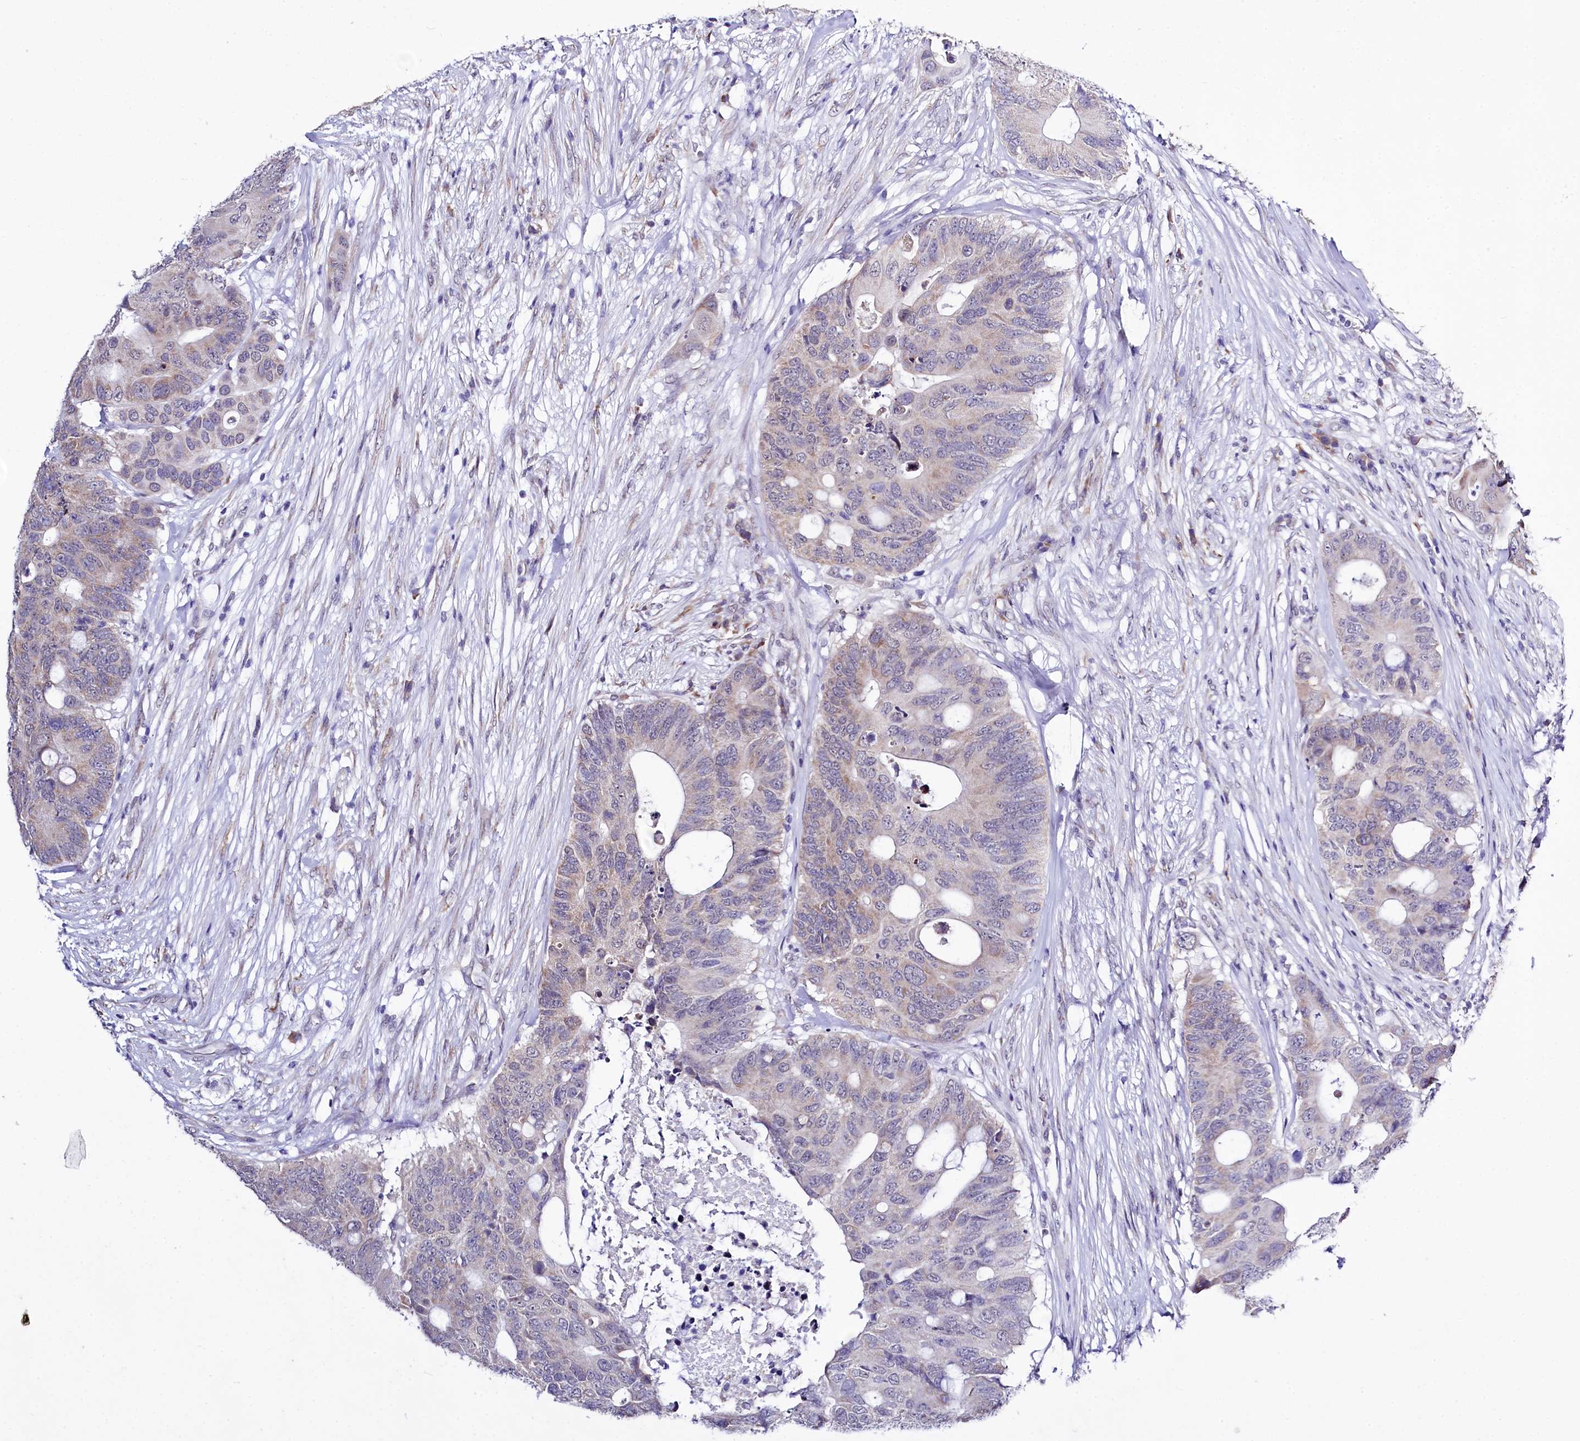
{"staining": {"intensity": "weak", "quantity": "25%-75%", "location": "cytoplasmic/membranous"}, "tissue": "colorectal cancer", "cell_type": "Tumor cells", "image_type": "cancer", "snomed": [{"axis": "morphology", "description": "Adenocarcinoma, NOS"}, {"axis": "topography", "description": "Colon"}], "caption": "Colorectal cancer stained for a protein demonstrates weak cytoplasmic/membranous positivity in tumor cells.", "gene": "SPATS2", "patient": {"sex": "male", "age": 71}}